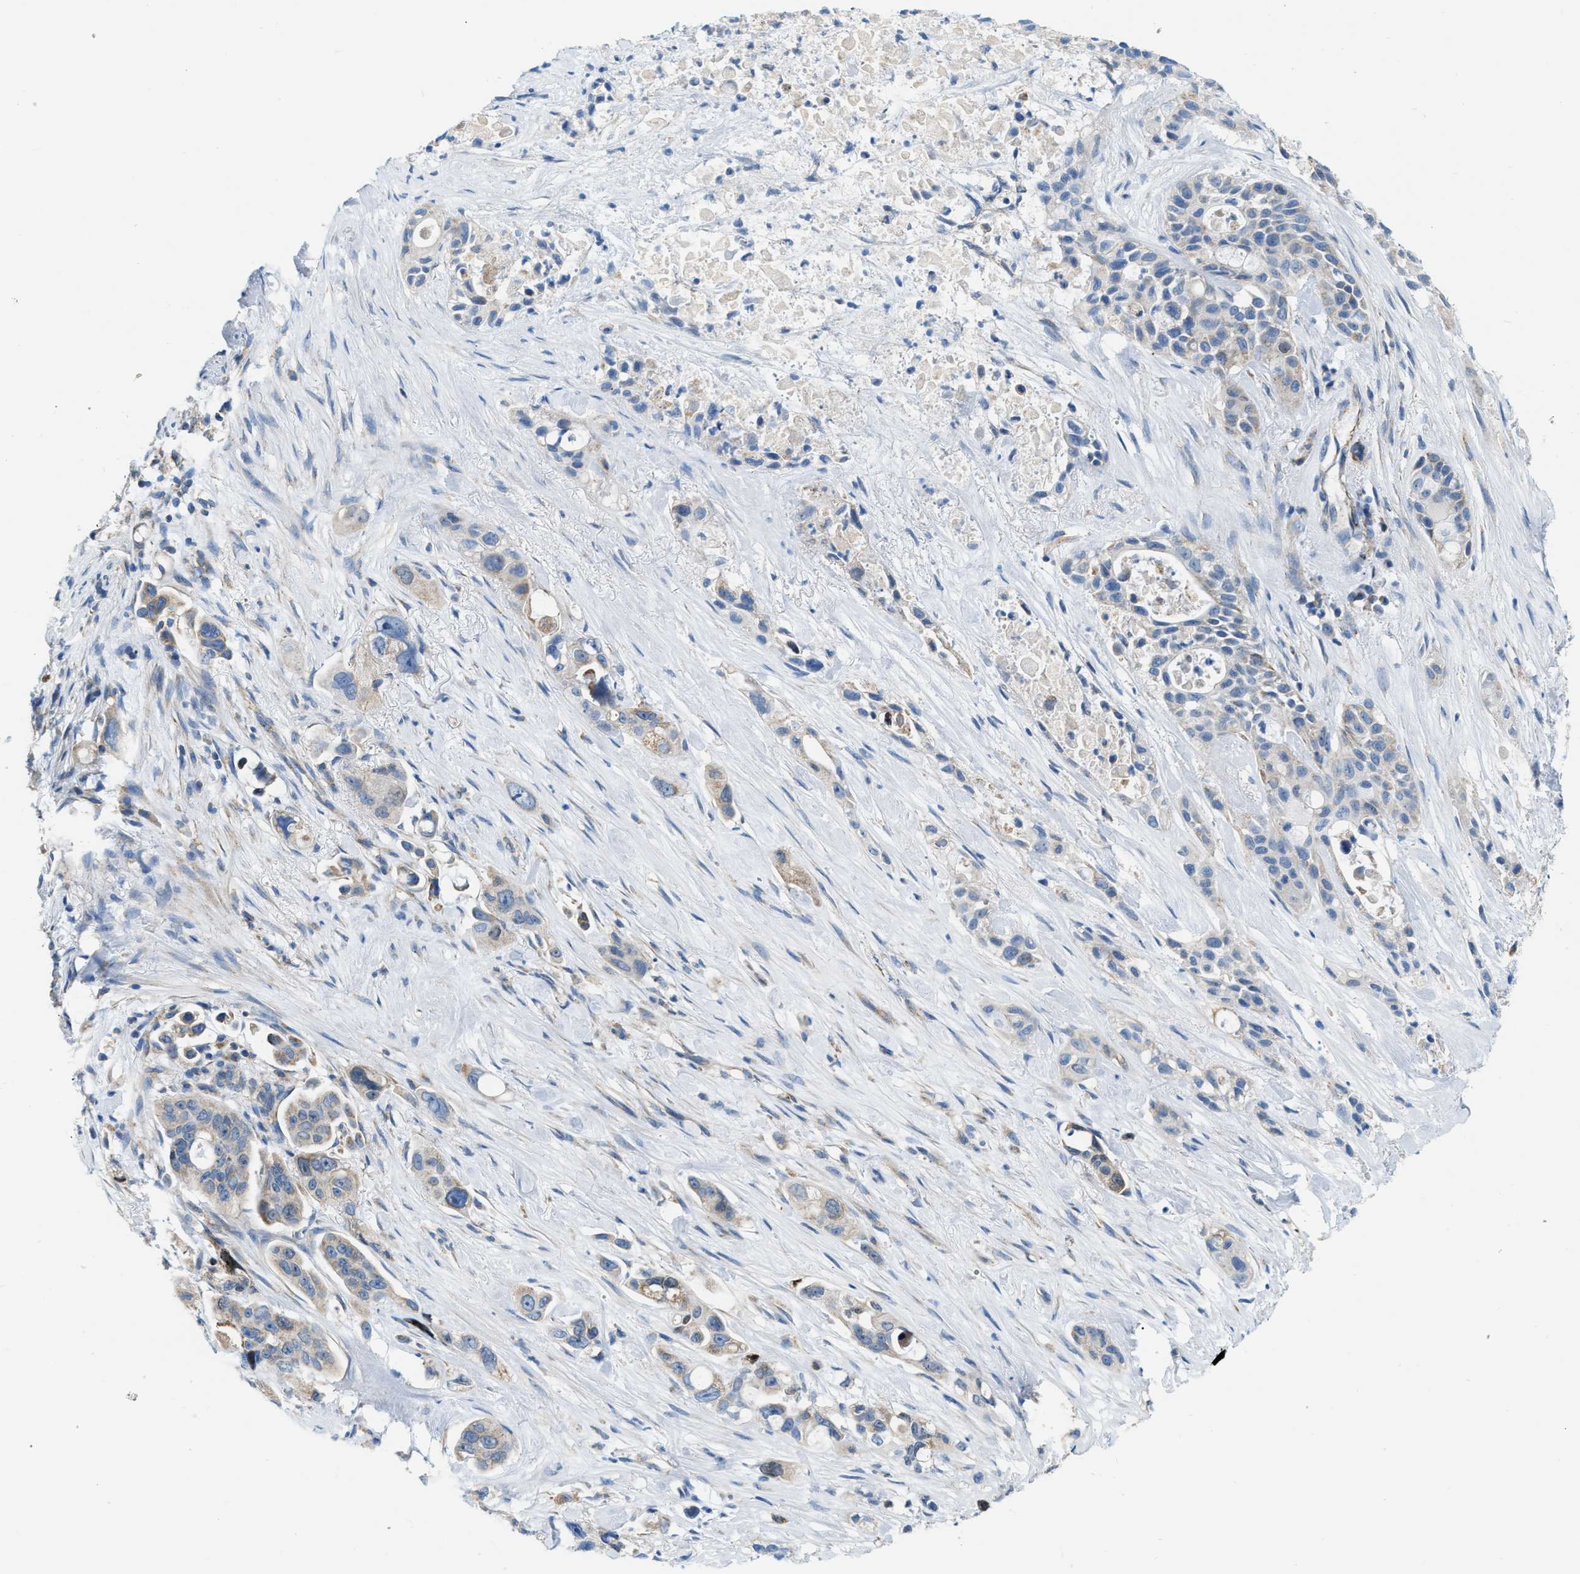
{"staining": {"intensity": "weak", "quantity": "<25%", "location": "cytoplasmic/membranous"}, "tissue": "pancreatic cancer", "cell_type": "Tumor cells", "image_type": "cancer", "snomed": [{"axis": "morphology", "description": "Adenocarcinoma, NOS"}, {"axis": "topography", "description": "Pancreas"}], "caption": "The image reveals no staining of tumor cells in pancreatic cancer (adenocarcinoma).", "gene": "JADE1", "patient": {"sex": "male", "age": 53}}